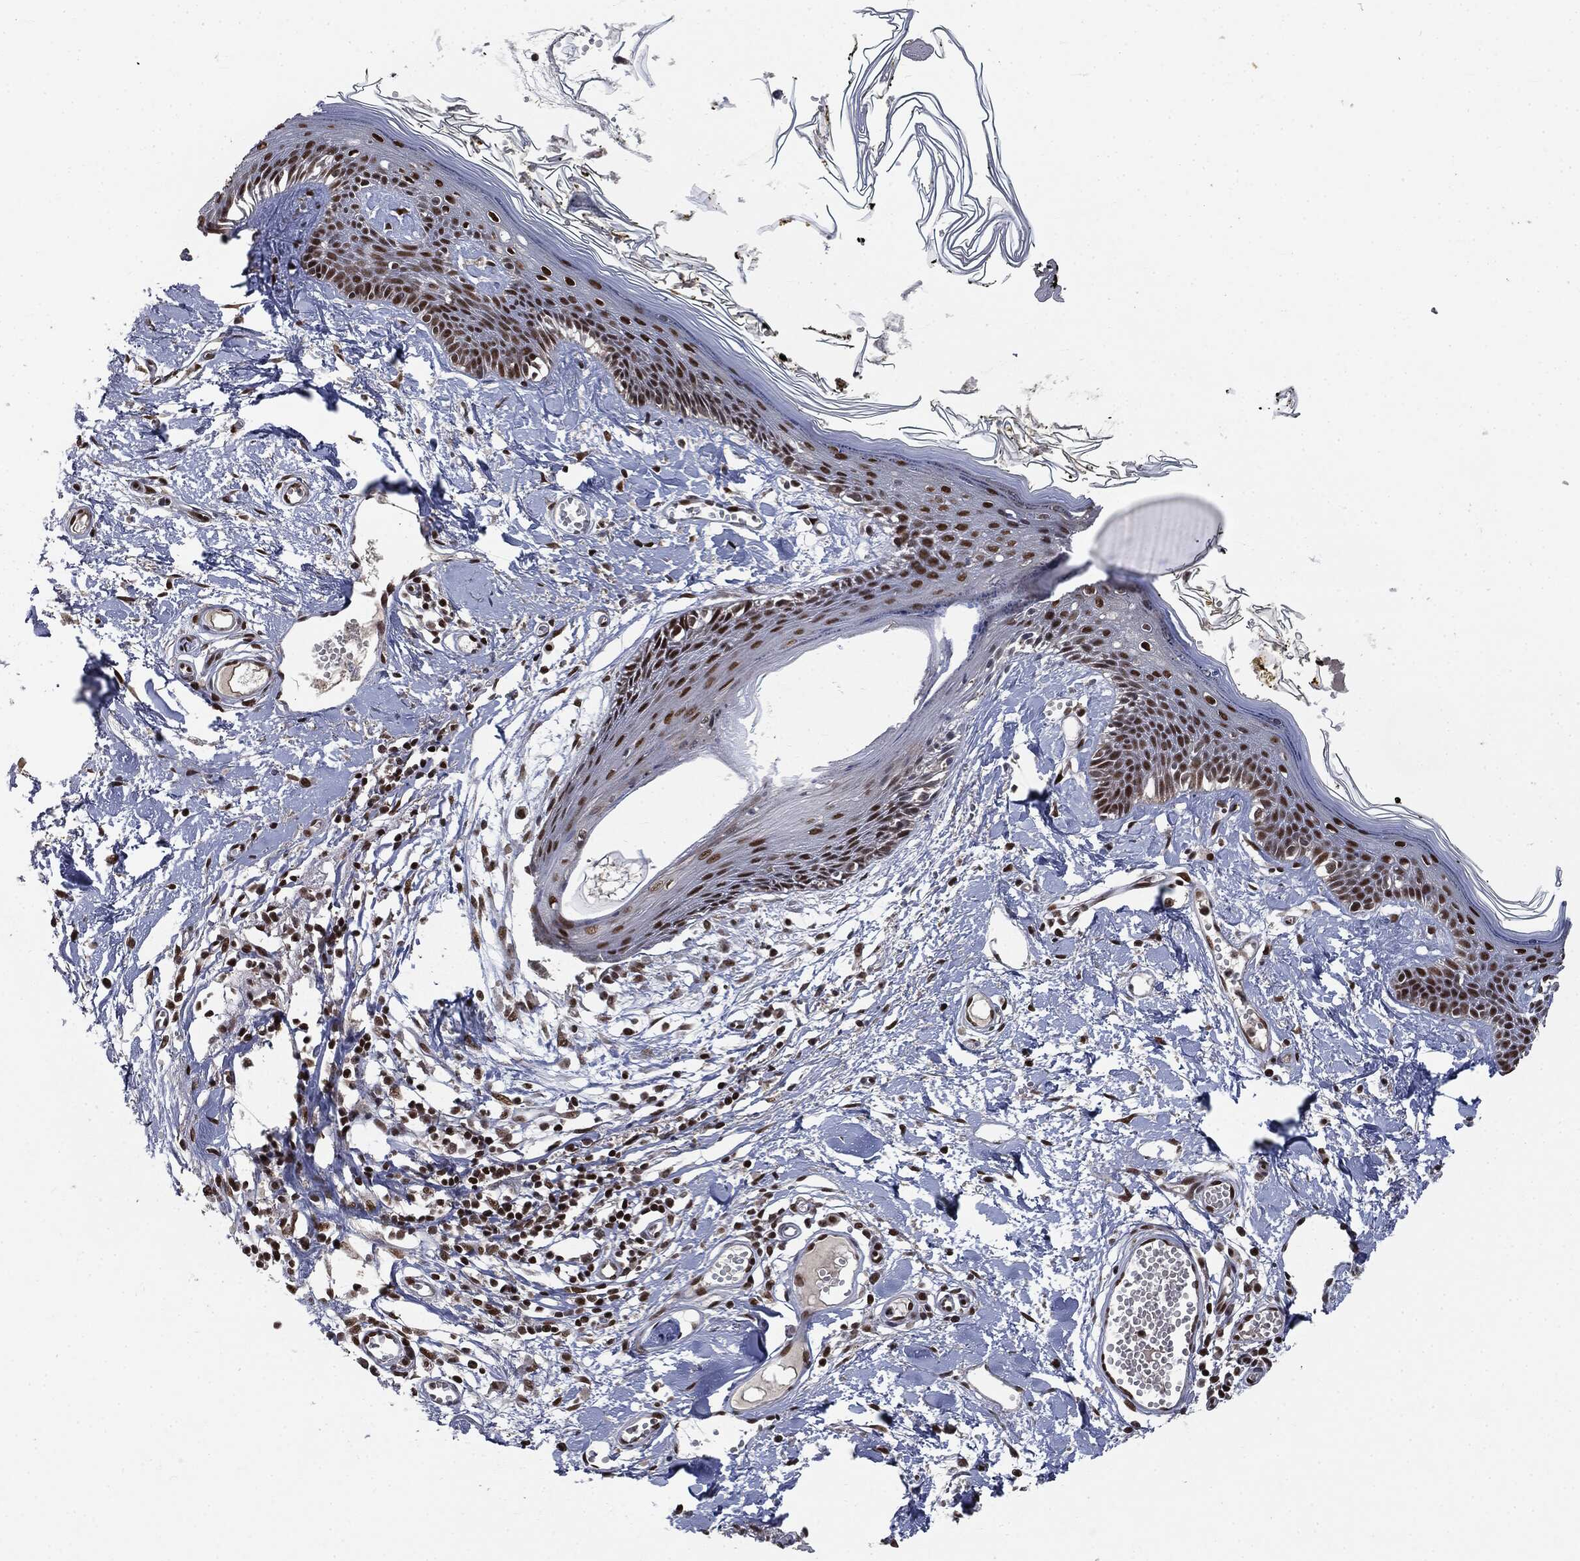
{"staining": {"intensity": "strong", "quantity": ">75%", "location": "nuclear"}, "tissue": "skin", "cell_type": "Fibroblasts", "image_type": "normal", "snomed": [{"axis": "morphology", "description": "Normal tissue, NOS"}, {"axis": "topography", "description": "Skin"}], "caption": "This is an image of immunohistochemistry (IHC) staining of normal skin, which shows strong positivity in the nuclear of fibroblasts.", "gene": "DPH2", "patient": {"sex": "male", "age": 76}}